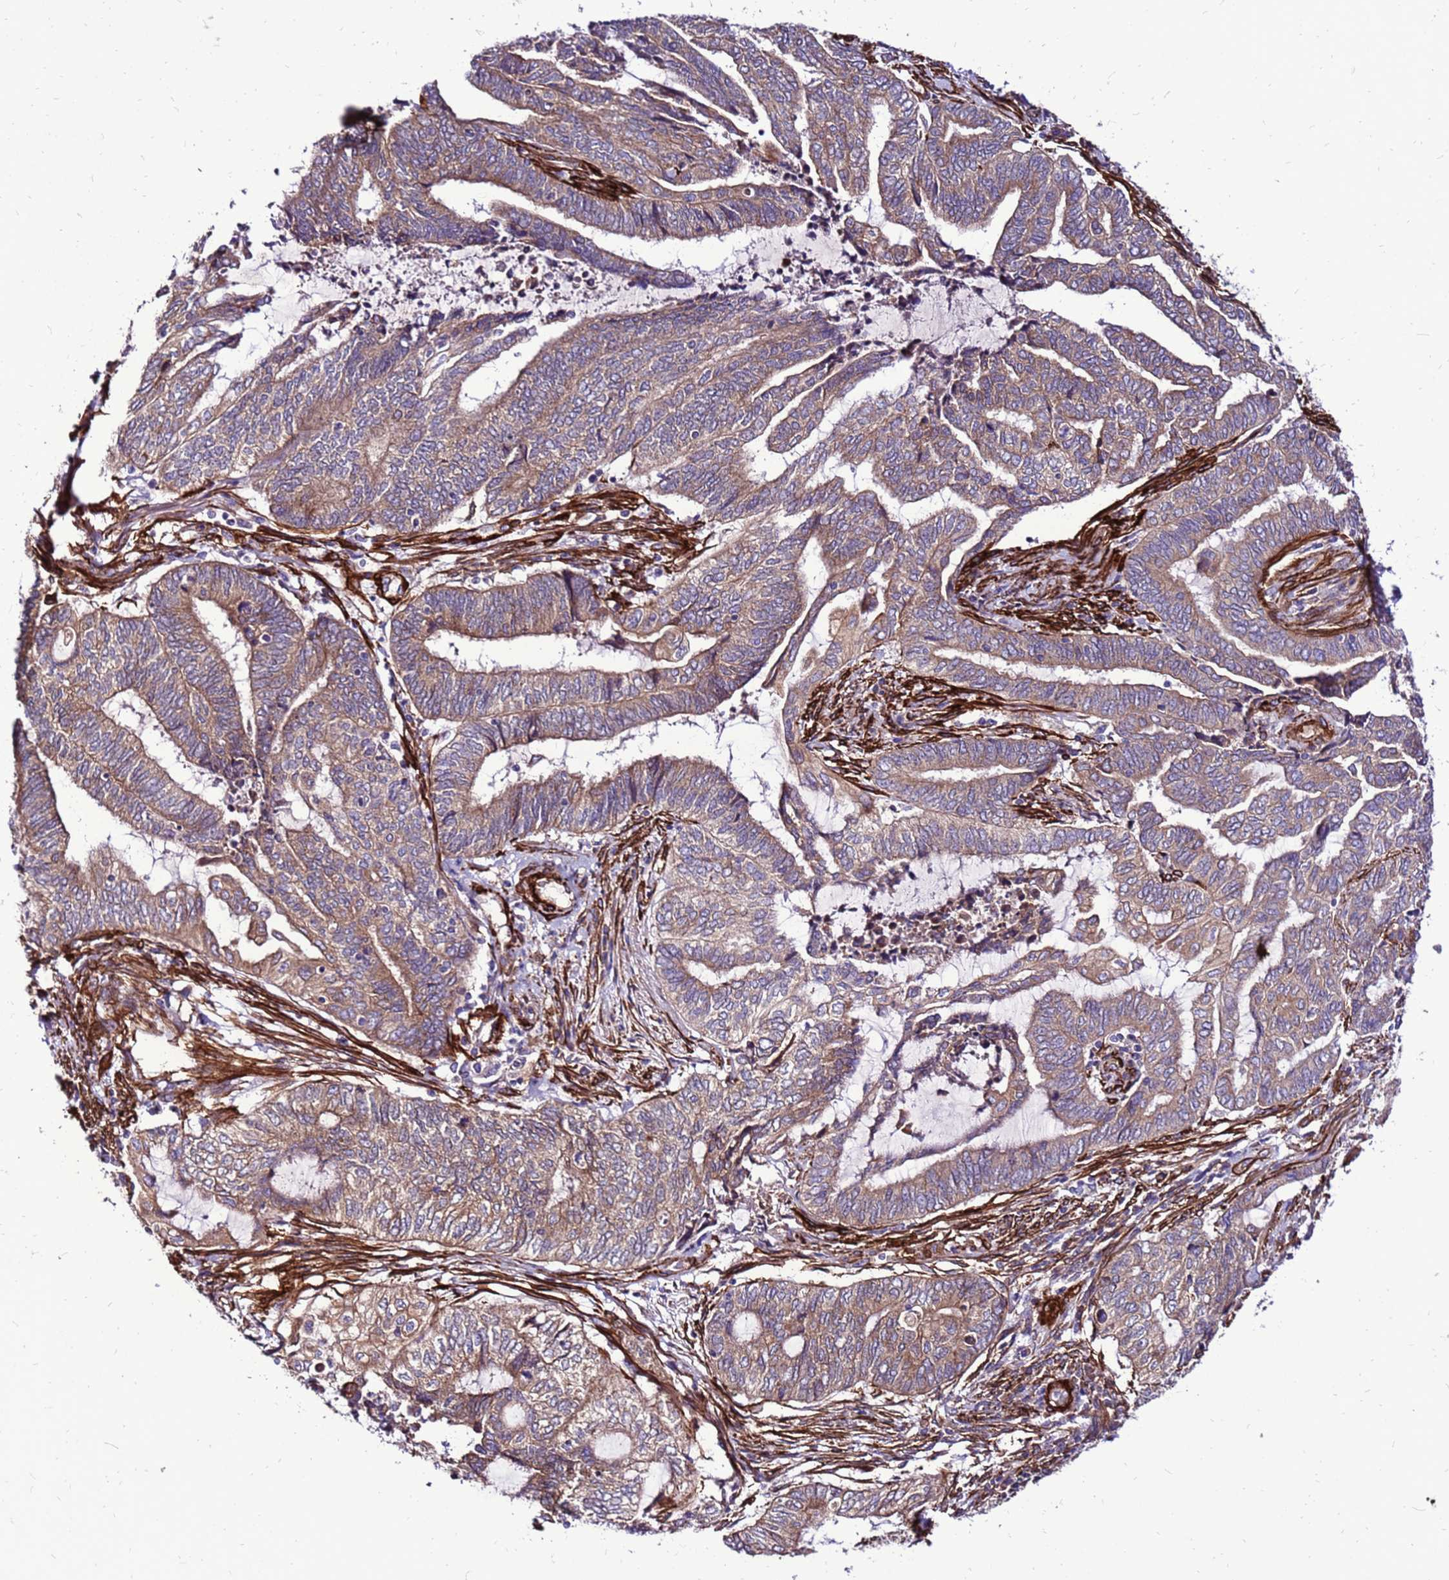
{"staining": {"intensity": "weak", "quantity": ">75%", "location": "cytoplasmic/membranous"}, "tissue": "endometrial cancer", "cell_type": "Tumor cells", "image_type": "cancer", "snomed": [{"axis": "morphology", "description": "Adenocarcinoma, NOS"}, {"axis": "topography", "description": "Uterus"}, {"axis": "topography", "description": "Endometrium"}], "caption": "Protein expression analysis of adenocarcinoma (endometrial) exhibits weak cytoplasmic/membranous staining in about >75% of tumor cells.", "gene": "EI24", "patient": {"sex": "female", "age": 70}}